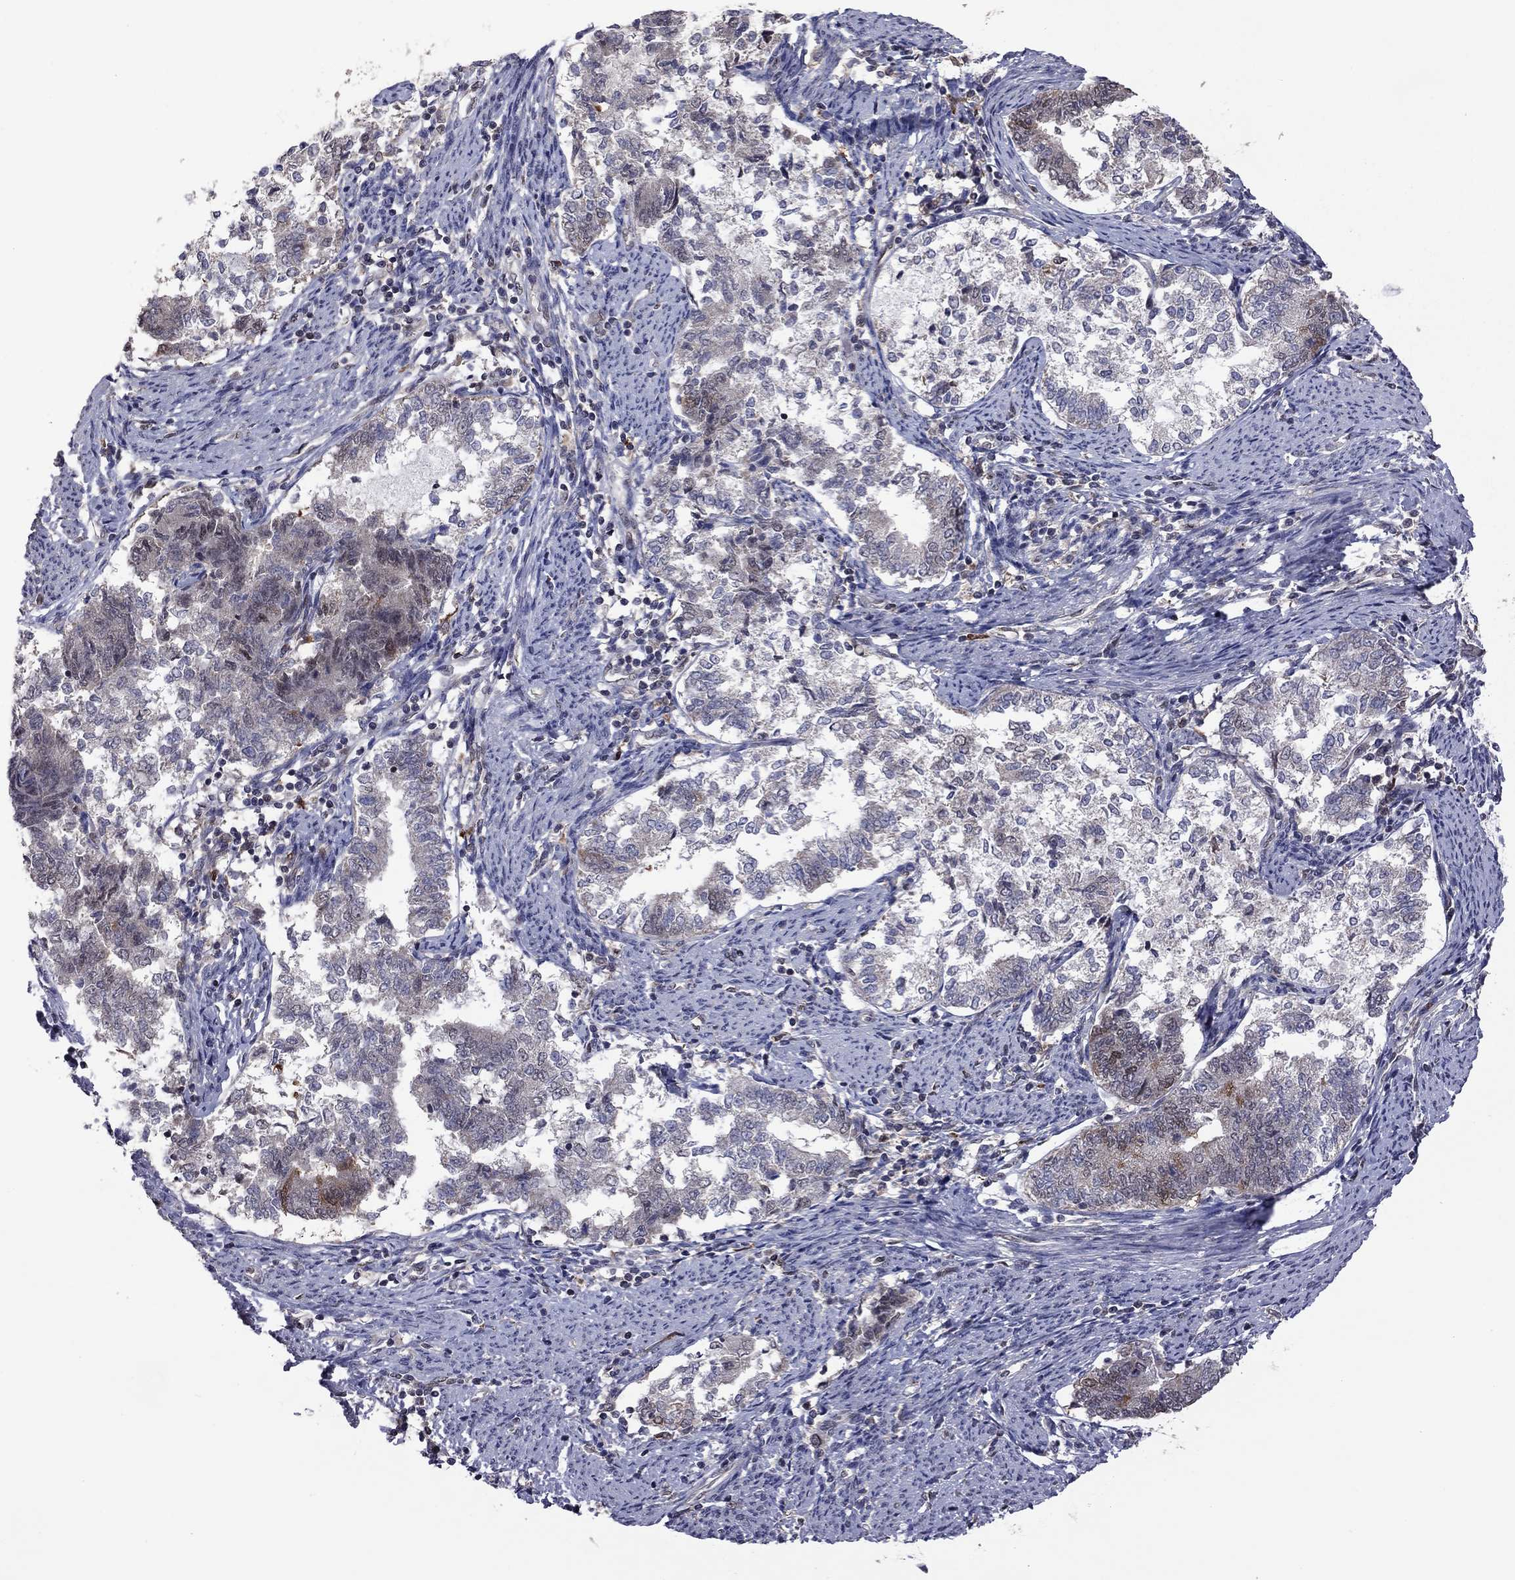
{"staining": {"intensity": "strong", "quantity": "<25%", "location": "cytoplasmic/membranous"}, "tissue": "endometrial cancer", "cell_type": "Tumor cells", "image_type": "cancer", "snomed": [{"axis": "morphology", "description": "Adenocarcinoma, NOS"}, {"axis": "topography", "description": "Endometrium"}], "caption": "Protein analysis of endometrial adenocarcinoma tissue shows strong cytoplasmic/membranous positivity in approximately <25% of tumor cells. (DAB = brown stain, brightfield microscopy at high magnification).", "gene": "GPAA1", "patient": {"sex": "female", "age": 65}}